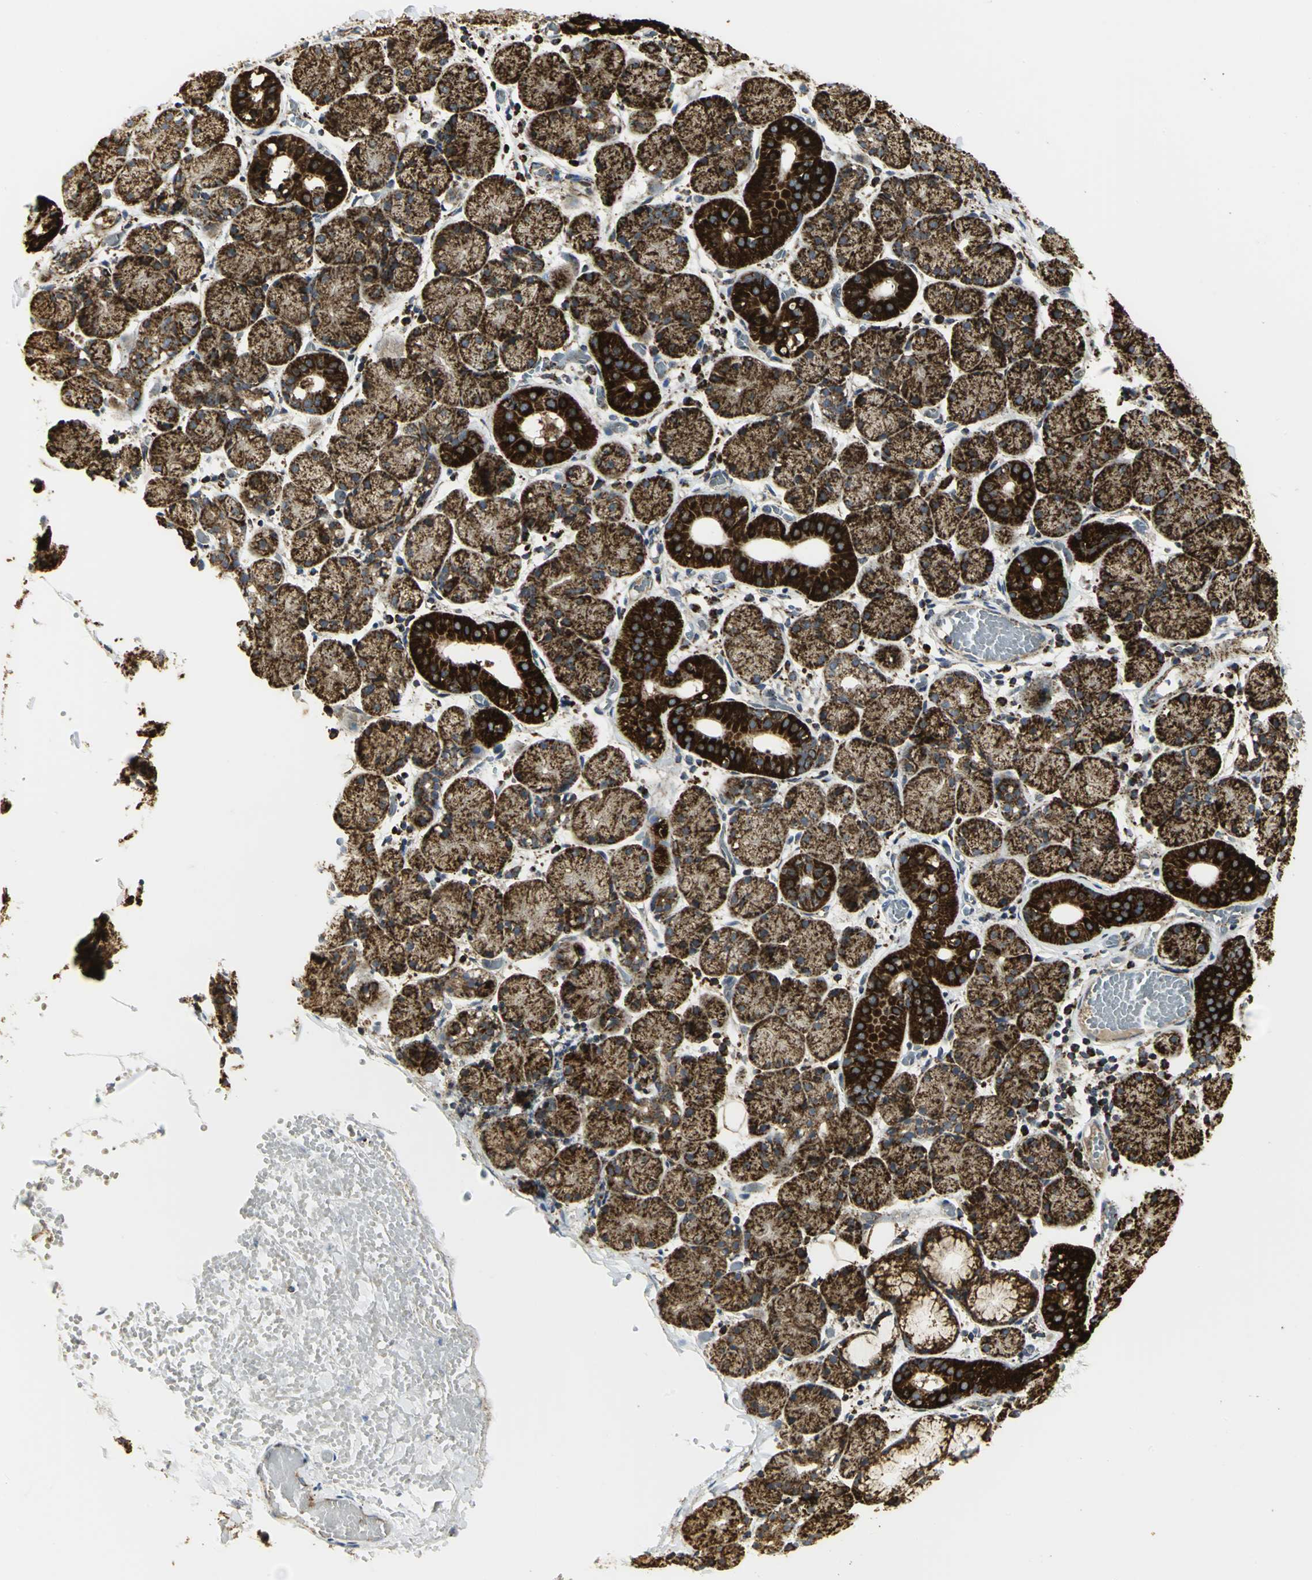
{"staining": {"intensity": "strong", "quantity": ">75%", "location": "cytoplasmic/membranous"}, "tissue": "salivary gland", "cell_type": "Glandular cells", "image_type": "normal", "snomed": [{"axis": "morphology", "description": "Normal tissue, NOS"}, {"axis": "topography", "description": "Salivary gland"}], "caption": "Protein staining by IHC shows strong cytoplasmic/membranous expression in about >75% of glandular cells in unremarkable salivary gland.", "gene": "VDAC1", "patient": {"sex": "female", "age": 24}}